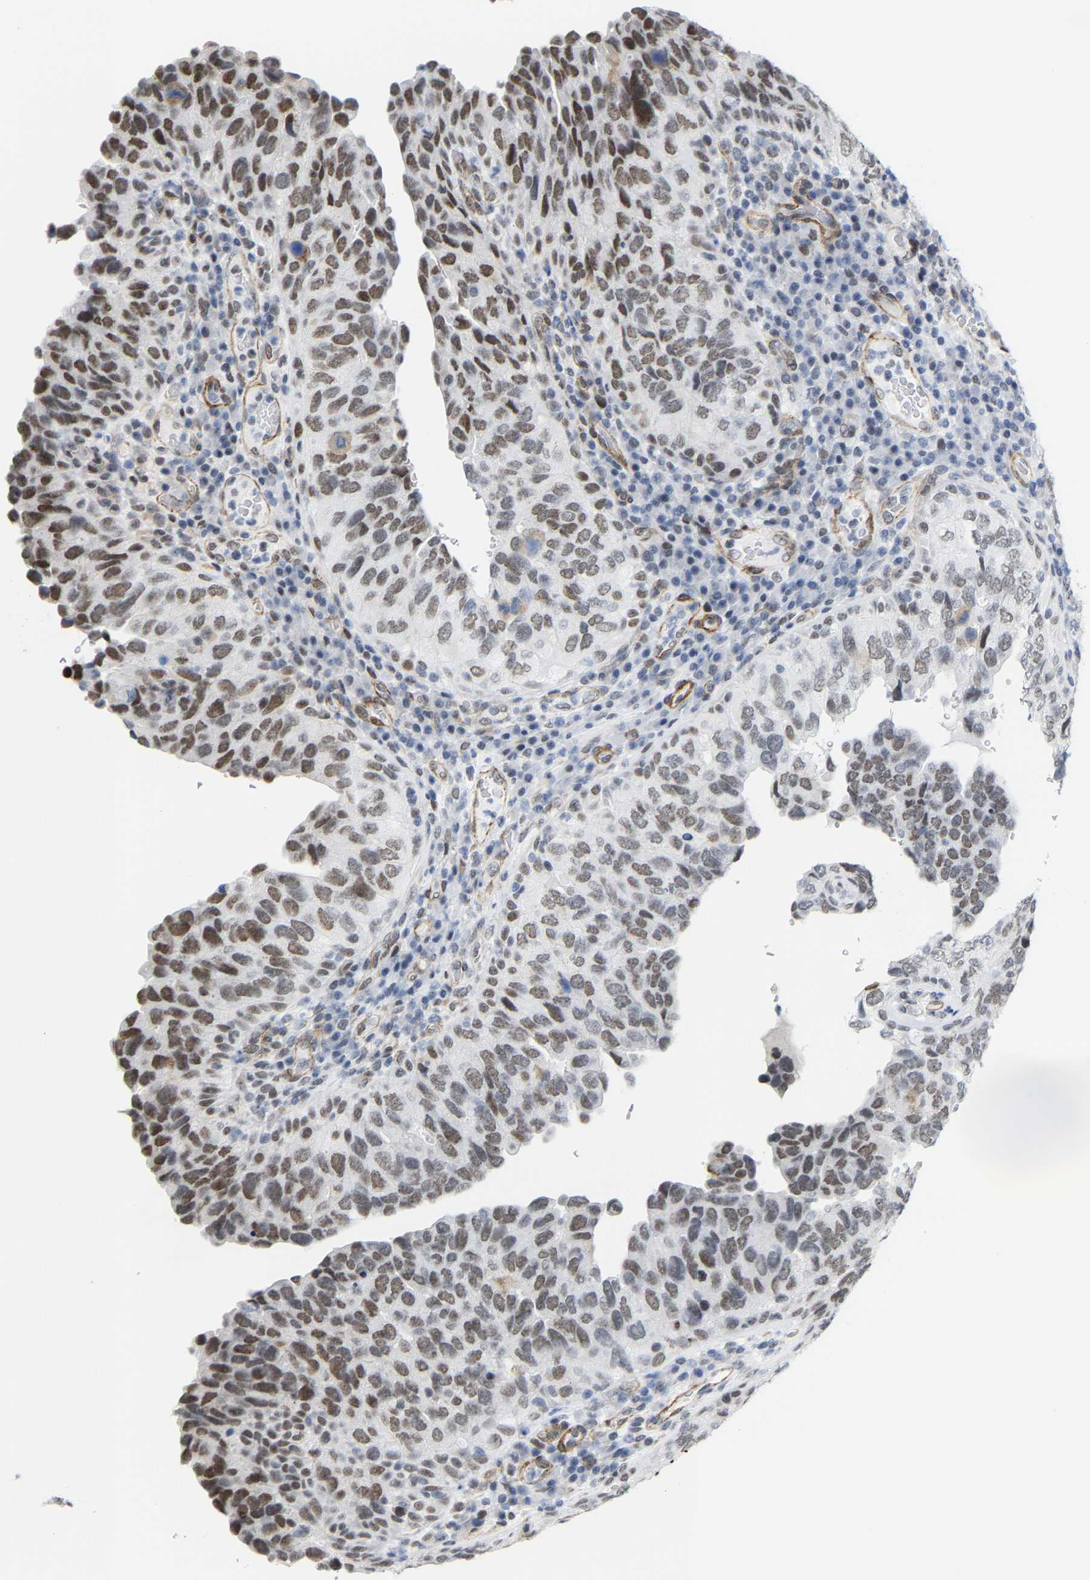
{"staining": {"intensity": "moderate", "quantity": ">75%", "location": "nuclear"}, "tissue": "urothelial cancer", "cell_type": "Tumor cells", "image_type": "cancer", "snomed": [{"axis": "morphology", "description": "Urothelial carcinoma, High grade"}, {"axis": "topography", "description": "Urinary bladder"}], "caption": "High-grade urothelial carcinoma stained with immunohistochemistry reveals moderate nuclear staining in approximately >75% of tumor cells.", "gene": "FAM180A", "patient": {"sex": "female", "age": 82}}